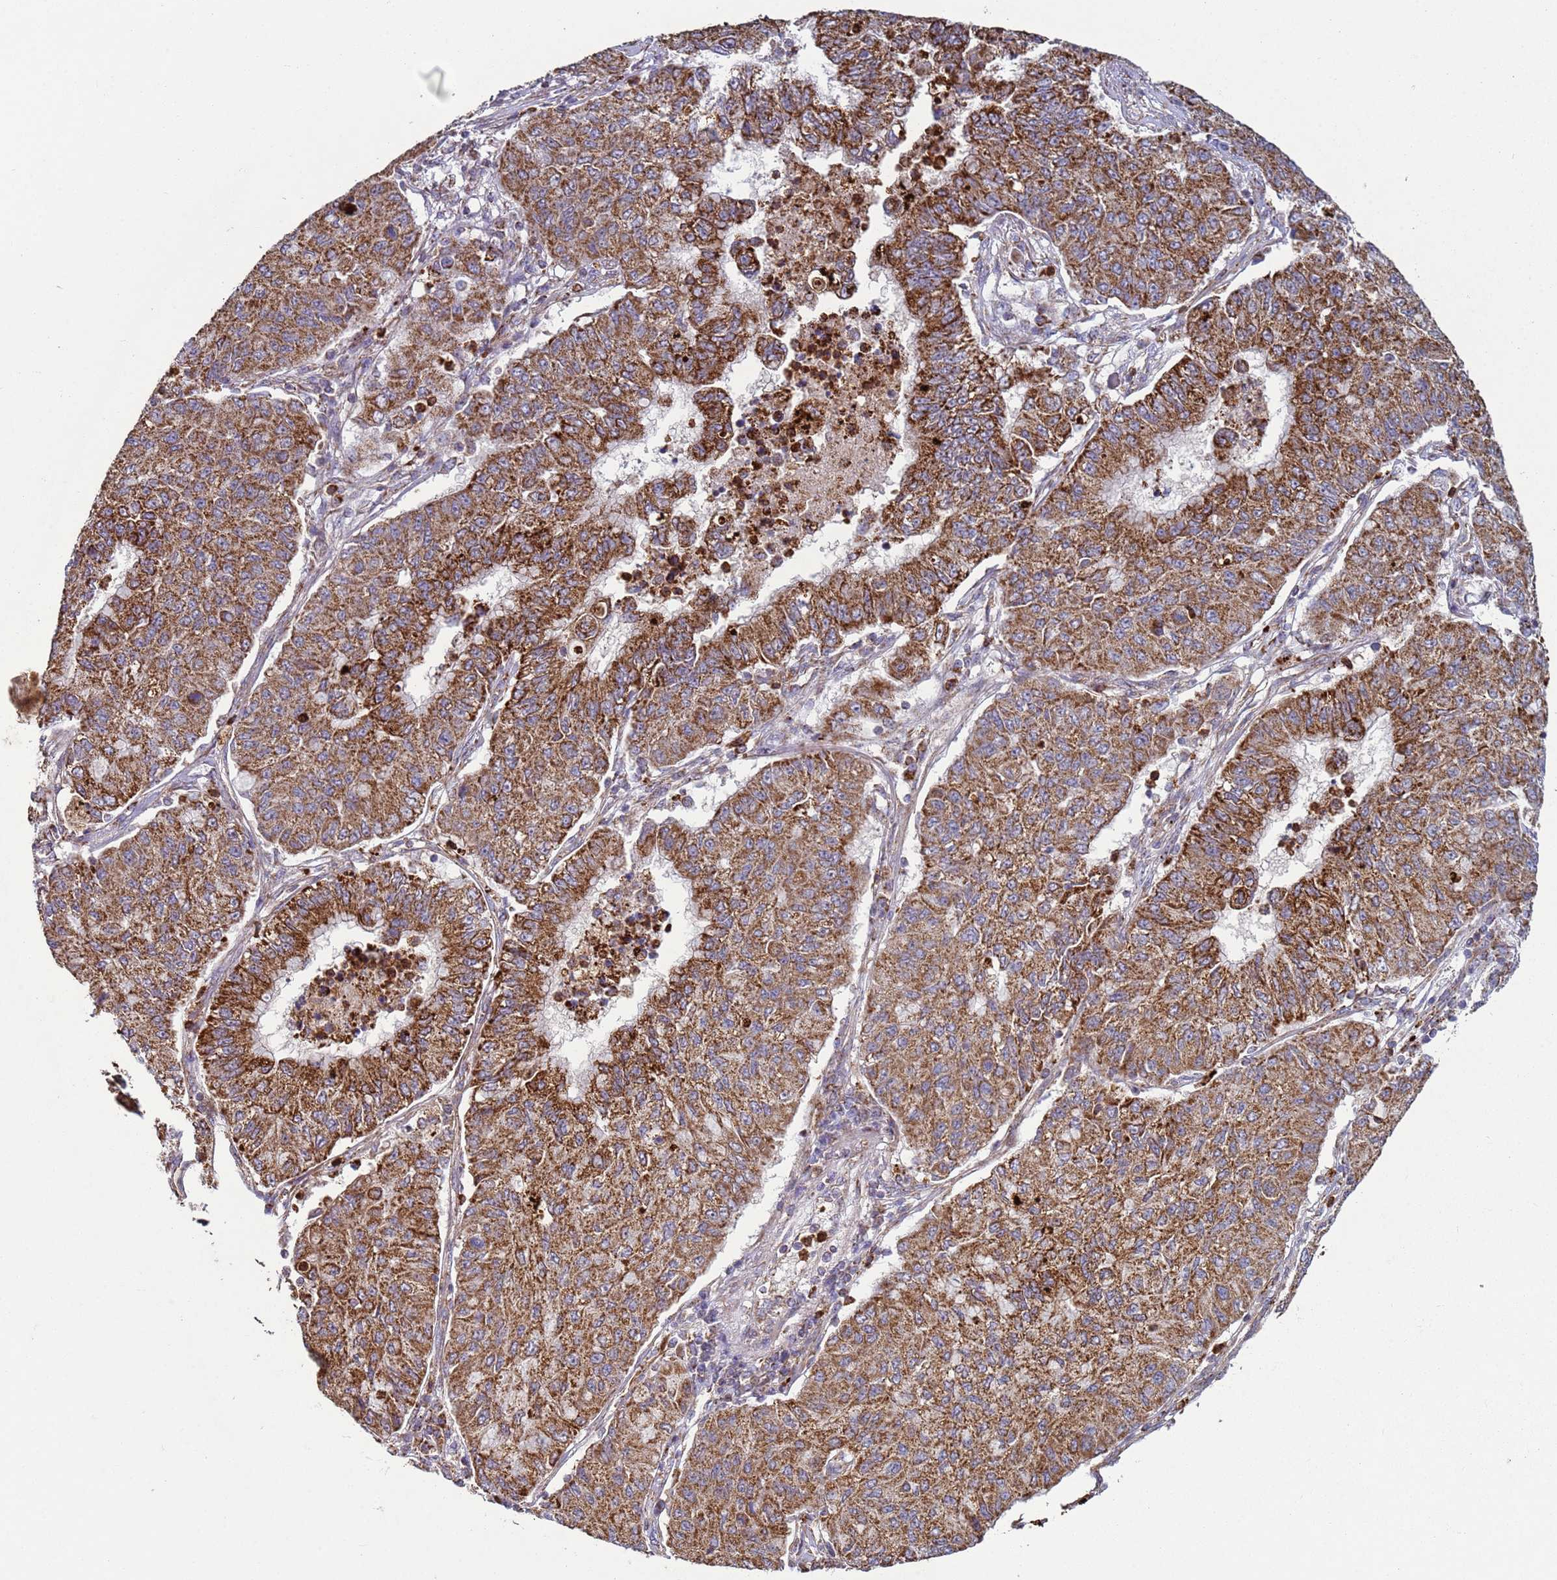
{"staining": {"intensity": "moderate", "quantity": ">75%", "location": "cytoplasmic/membranous"}, "tissue": "lung cancer", "cell_type": "Tumor cells", "image_type": "cancer", "snomed": [{"axis": "morphology", "description": "Squamous cell carcinoma, NOS"}, {"axis": "topography", "description": "Lung"}], "caption": "Protein expression analysis of human squamous cell carcinoma (lung) reveals moderate cytoplasmic/membranous staining in approximately >75% of tumor cells.", "gene": "FBXO33", "patient": {"sex": "male", "age": 74}}